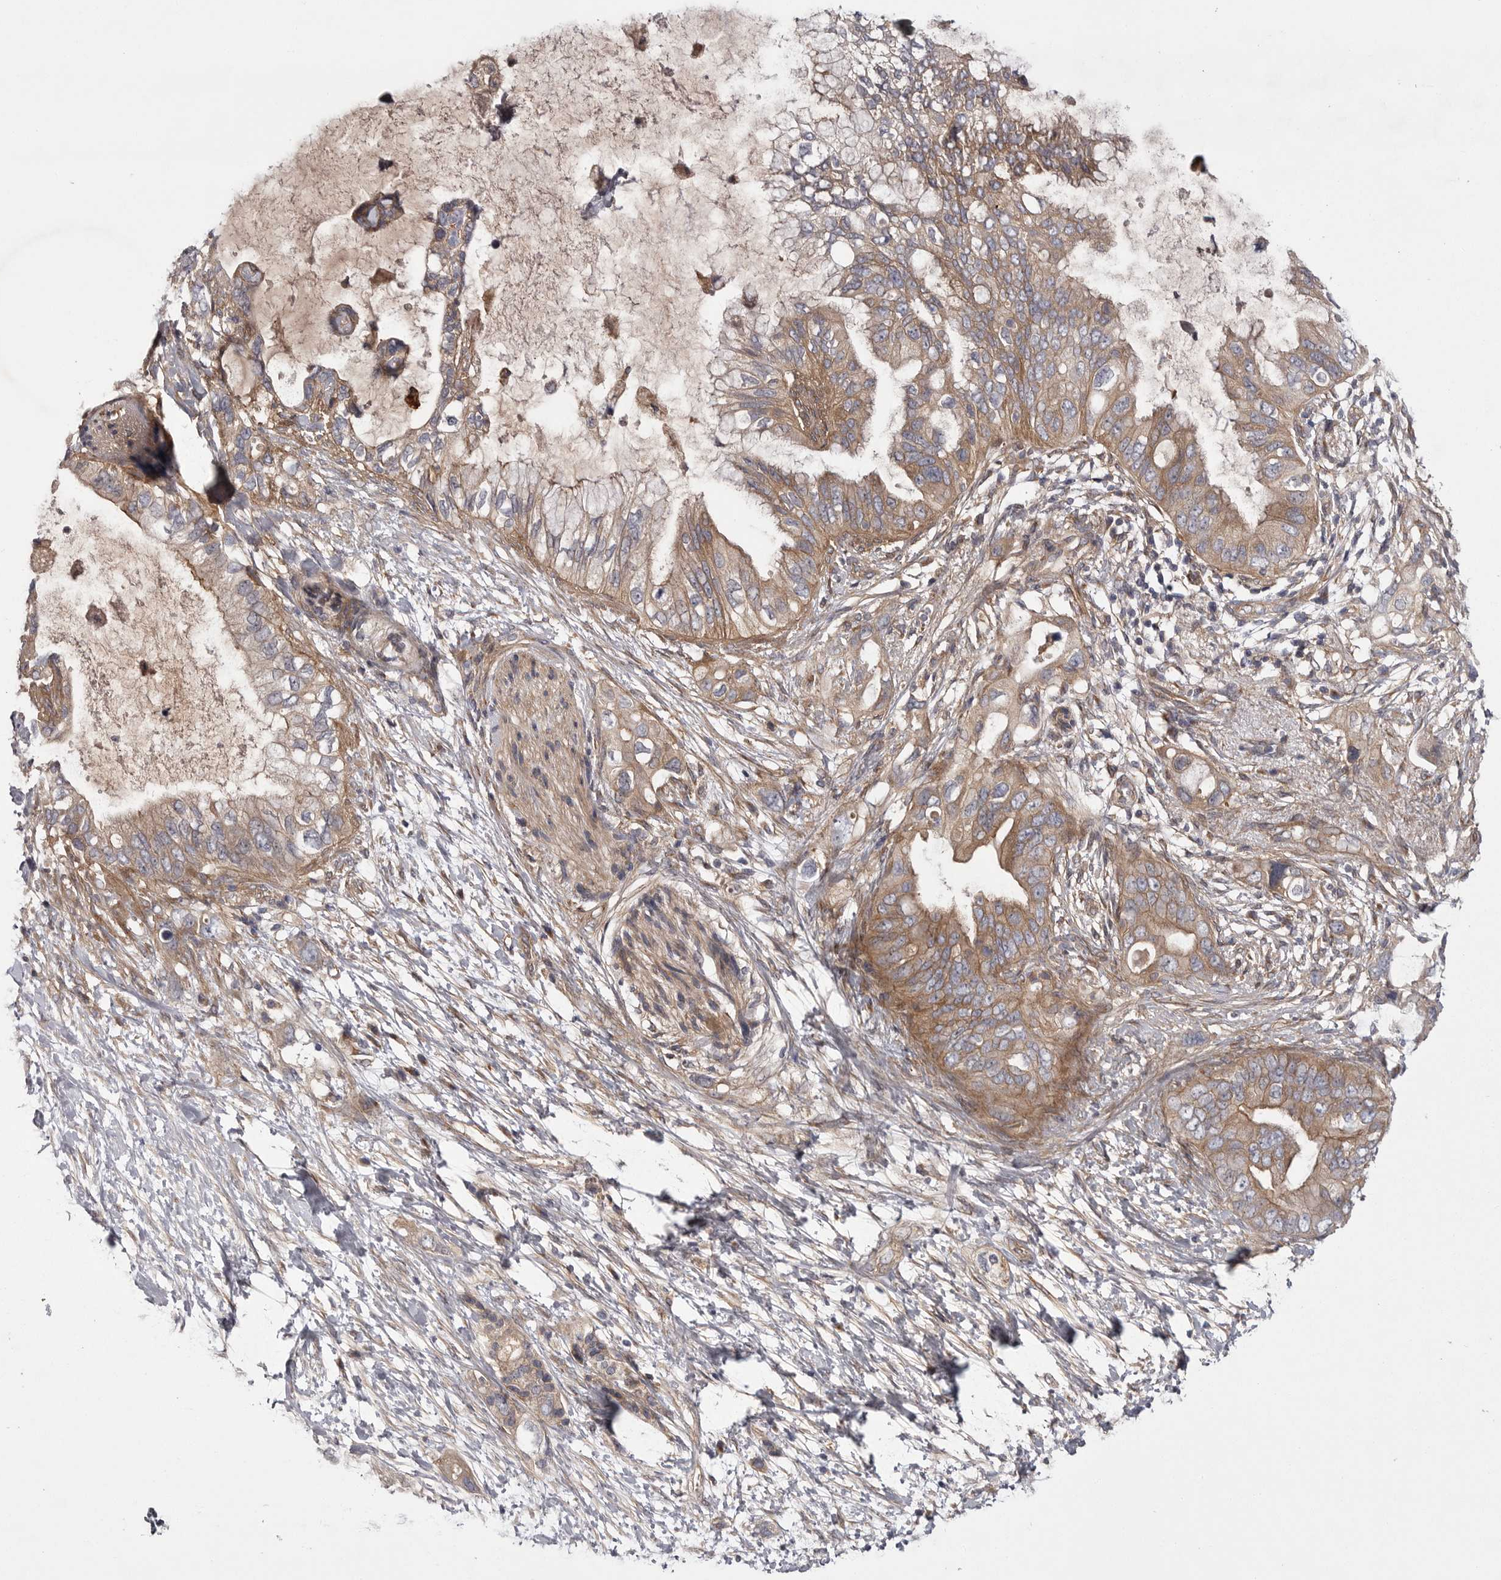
{"staining": {"intensity": "weak", "quantity": ">75%", "location": "cytoplasmic/membranous"}, "tissue": "pancreatic cancer", "cell_type": "Tumor cells", "image_type": "cancer", "snomed": [{"axis": "morphology", "description": "Adenocarcinoma, NOS"}, {"axis": "topography", "description": "Pancreas"}], "caption": "Pancreatic cancer (adenocarcinoma) was stained to show a protein in brown. There is low levels of weak cytoplasmic/membranous positivity in approximately >75% of tumor cells.", "gene": "OSBPL9", "patient": {"sex": "female", "age": 56}}